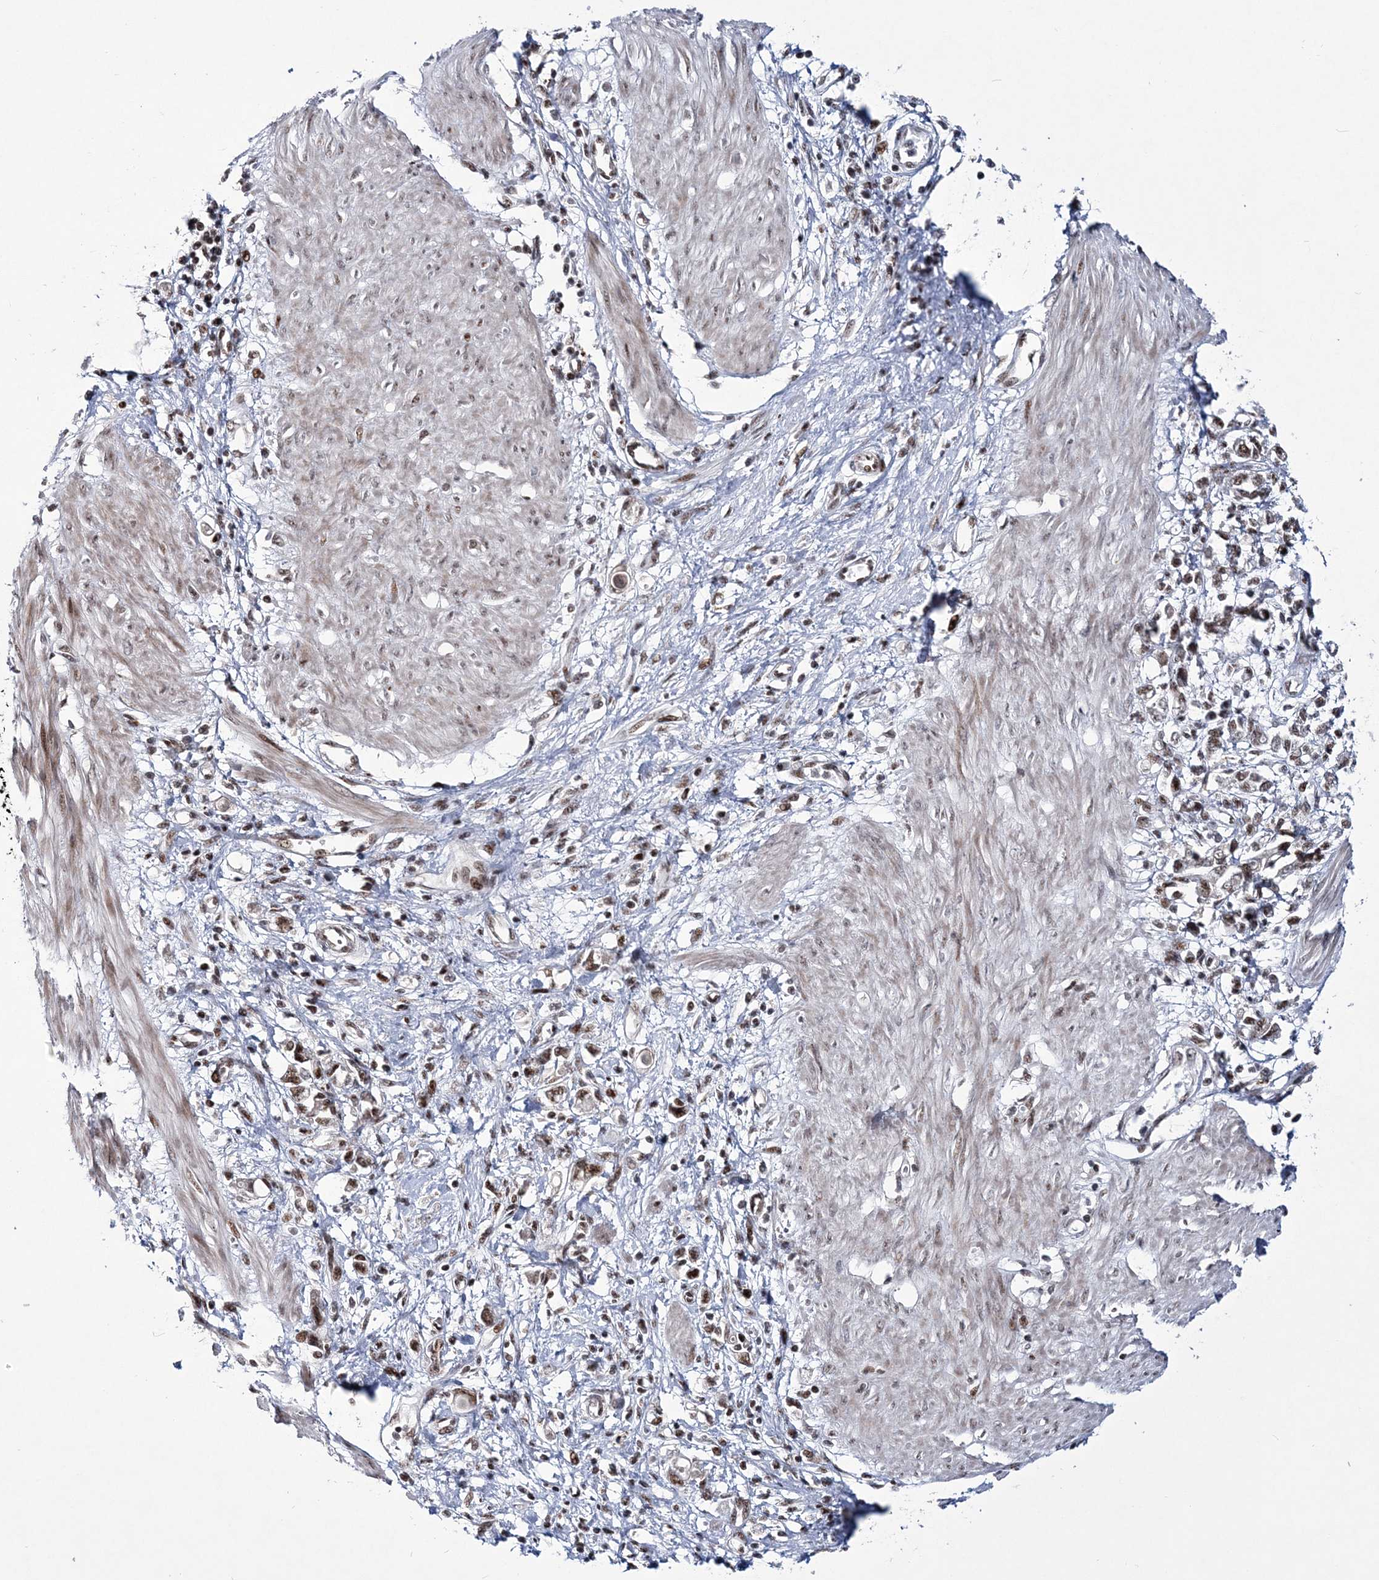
{"staining": {"intensity": "weak", "quantity": "25%-75%", "location": "nuclear"}, "tissue": "stomach cancer", "cell_type": "Tumor cells", "image_type": "cancer", "snomed": [{"axis": "morphology", "description": "Adenocarcinoma, NOS"}, {"axis": "topography", "description": "Stomach"}], "caption": "The image reveals immunohistochemical staining of stomach adenocarcinoma. There is weak nuclear expression is seen in about 25%-75% of tumor cells. (IHC, brightfield microscopy, high magnification).", "gene": "TATDN2", "patient": {"sex": "female", "age": 76}}